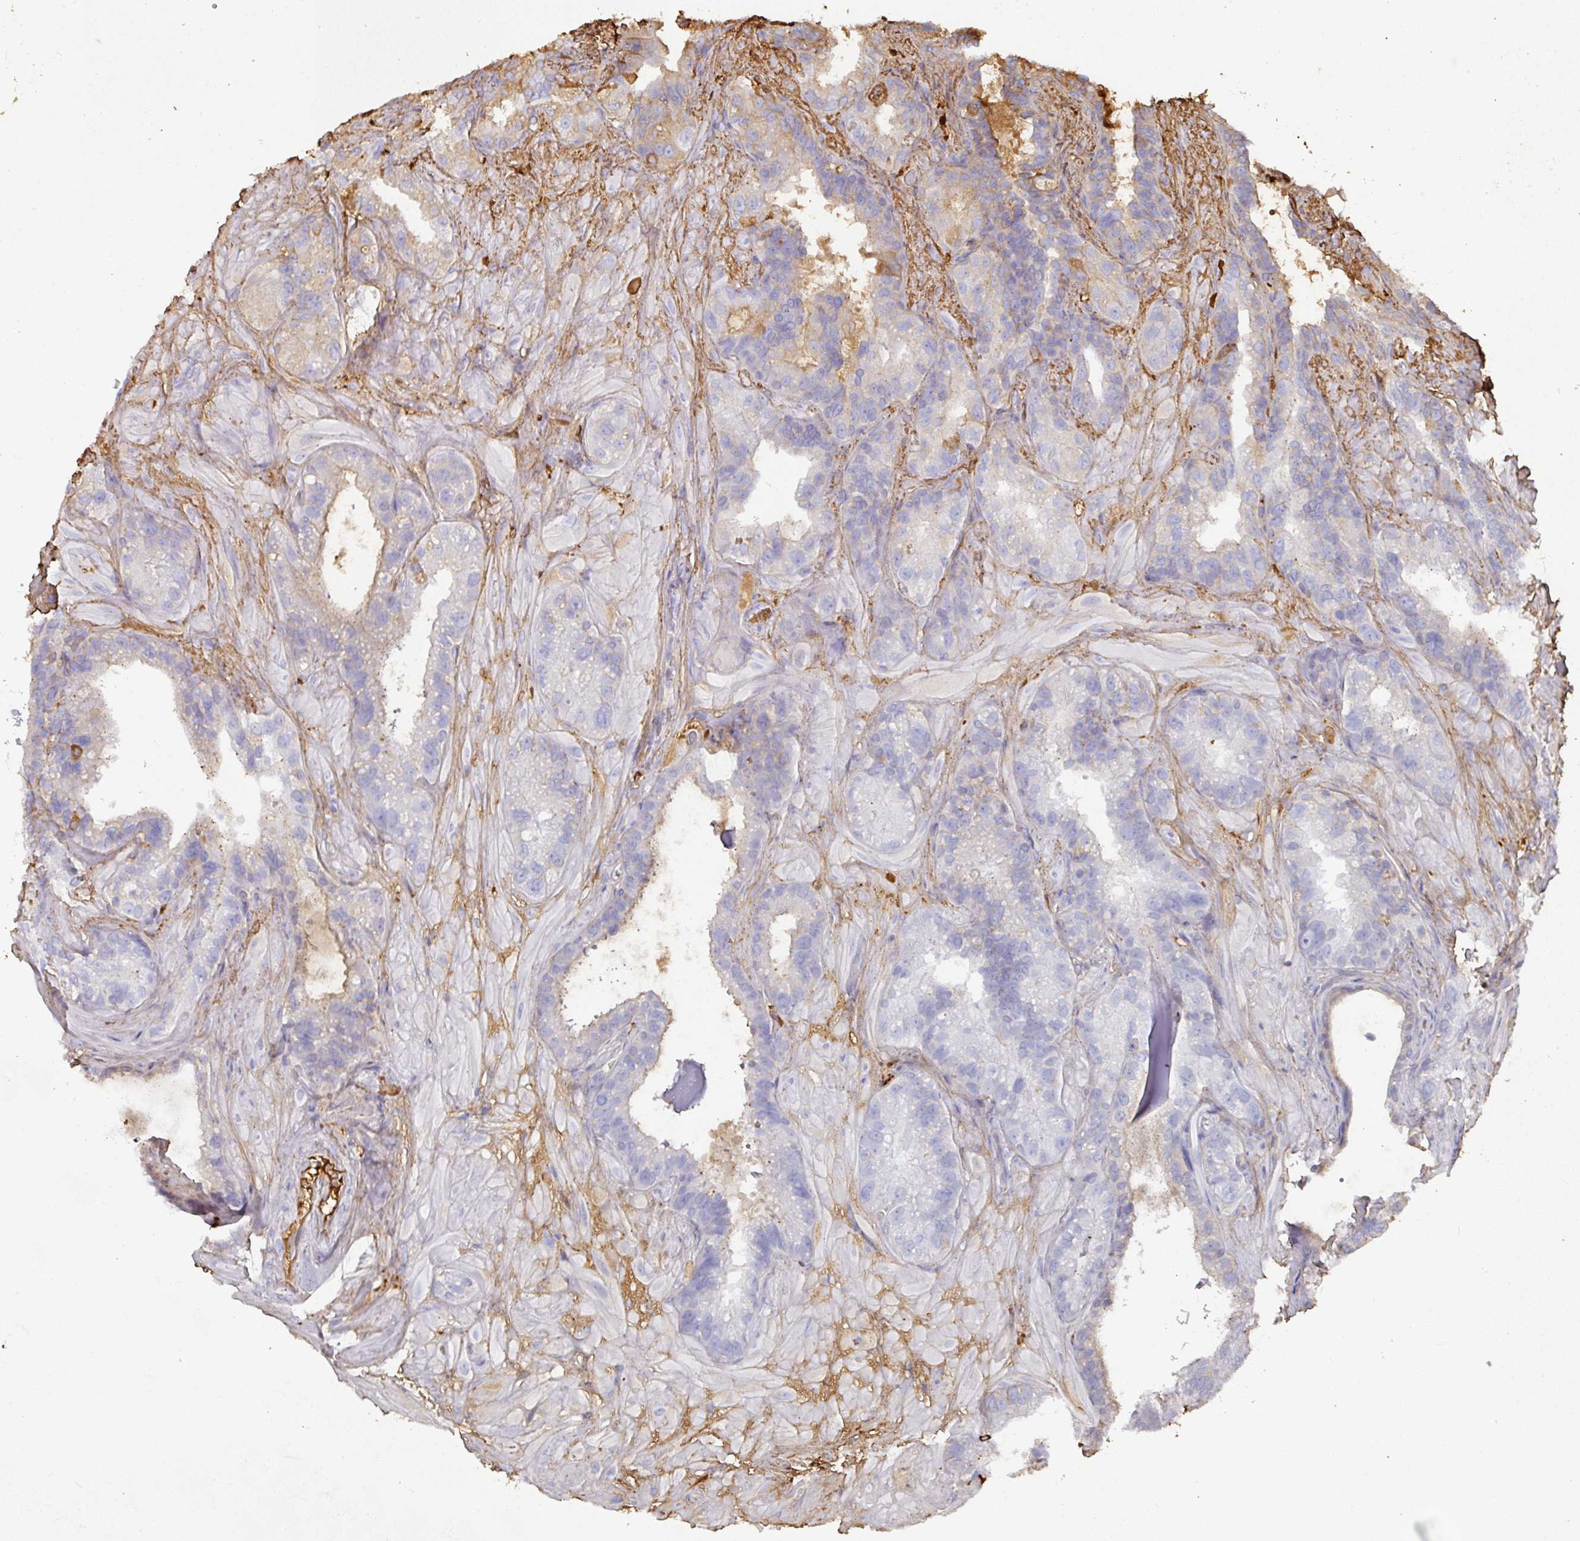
{"staining": {"intensity": "negative", "quantity": "none", "location": "none"}, "tissue": "seminal vesicle", "cell_type": "Glandular cells", "image_type": "normal", "snomed": [{"axis": "morphology", "description": "Normal tissue, NOS"}, {"axis": "topography", "description": "Seminal veicle"}, {"axis": "topography", "description": "Peripheral nerve tissue"}], "caption": "The photomicrograph displays no significant expression in glandular cells of seminal vesicle. (Stains: DAB immunohistochemistry (IHC) with hematoxylin counter stain, Microscopy: brightfield microscopy at high magnification).", "gene": "ALB", "patient": {"sex": "male", "age": 76}}